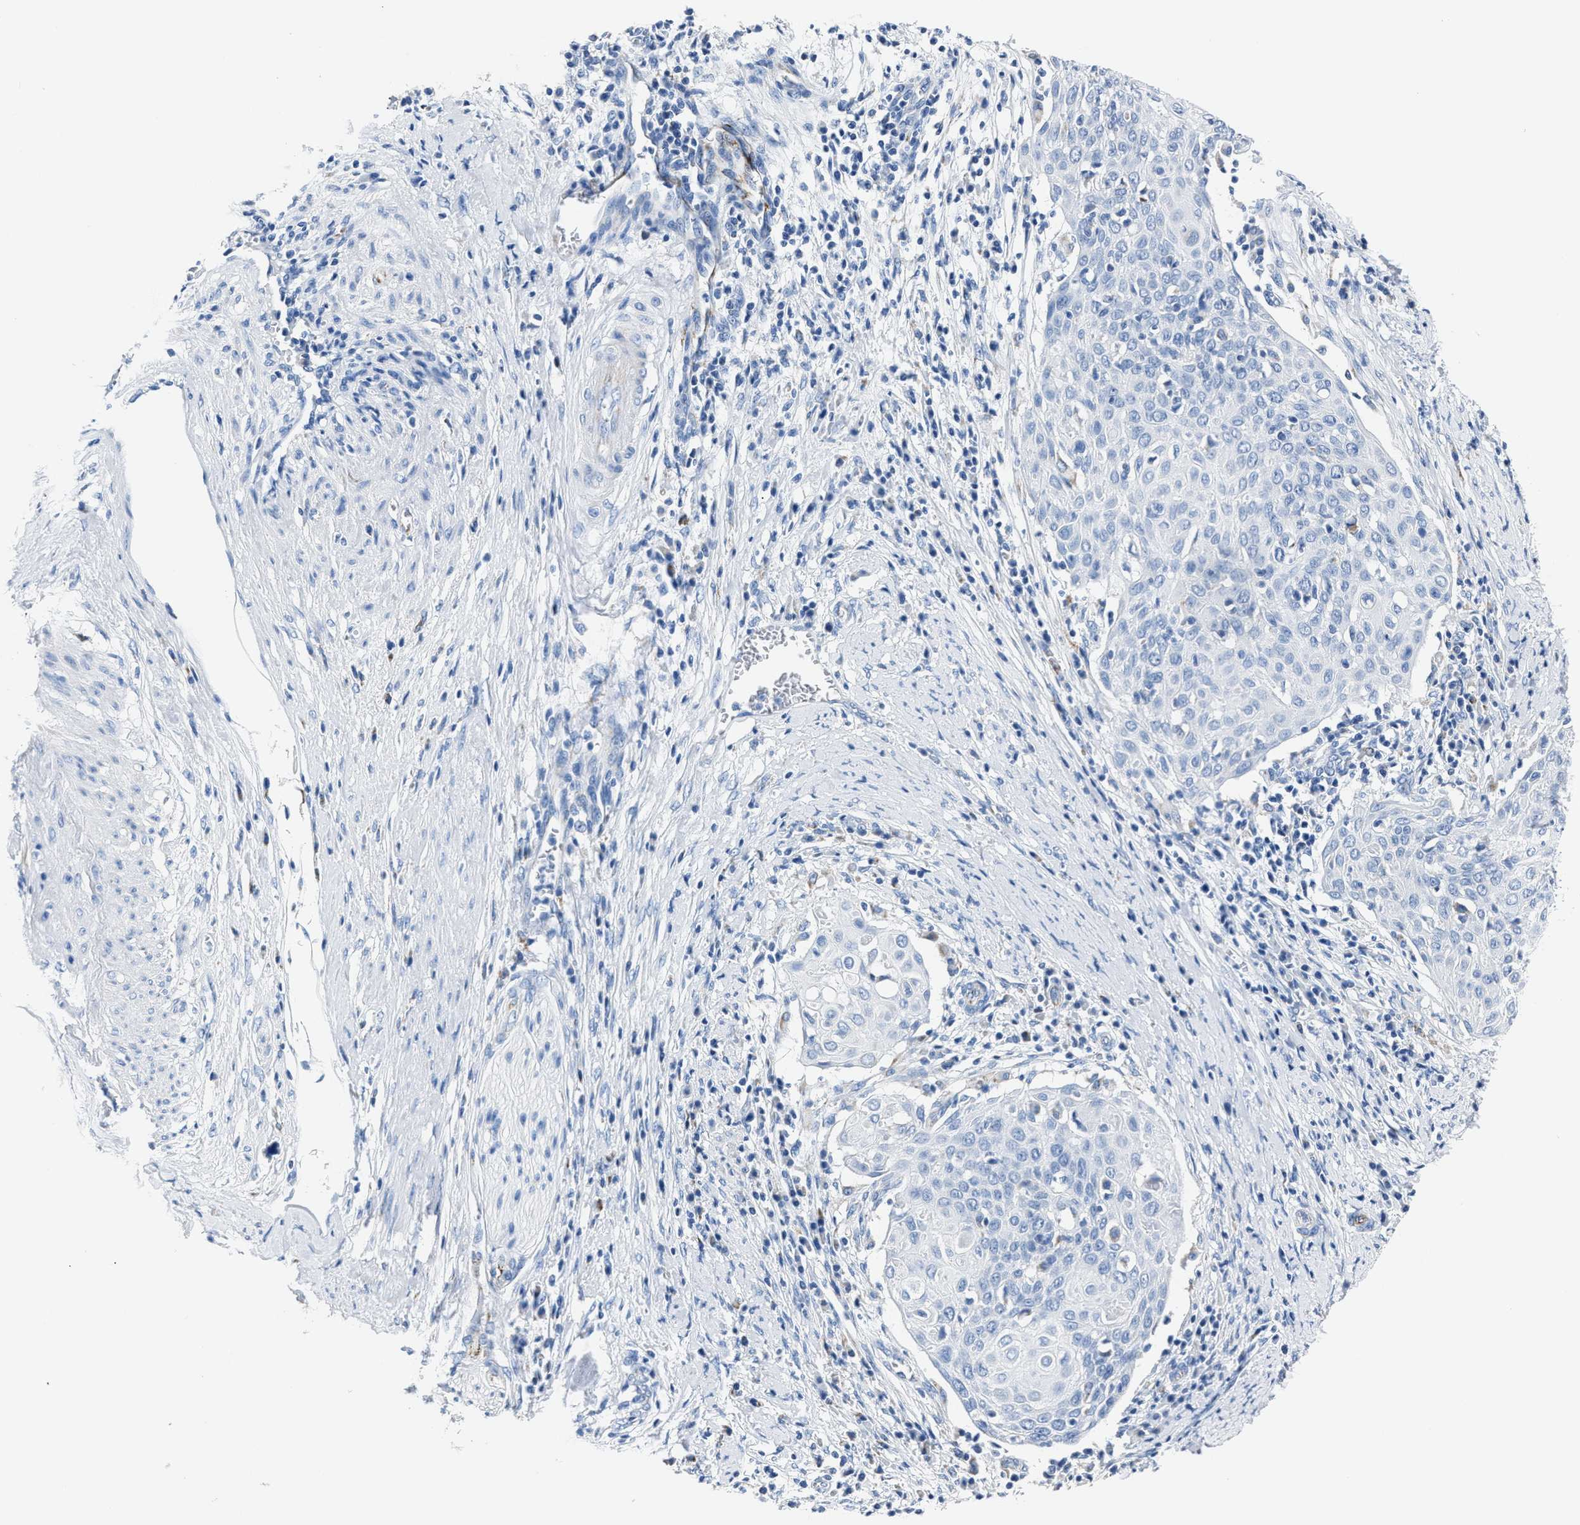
{"staining": {"intensity": "negative", "quantity": "none", "location": "none"}, "tissue": "cervical cancer", "cell_type": "Tumor cells", "image_type": "cancer", "snomed": [{"axis": "morphology", "description": "Squamous cell carcinoma, NOS"}, {"axis": "topography", "description": "Cervix"}], "caption": "Tumor cells show no significant positivity in cervical cancer (squamous cell carcinoma).", "gene": "AMACR", "patient": {"sex": "female", "age": 39}}